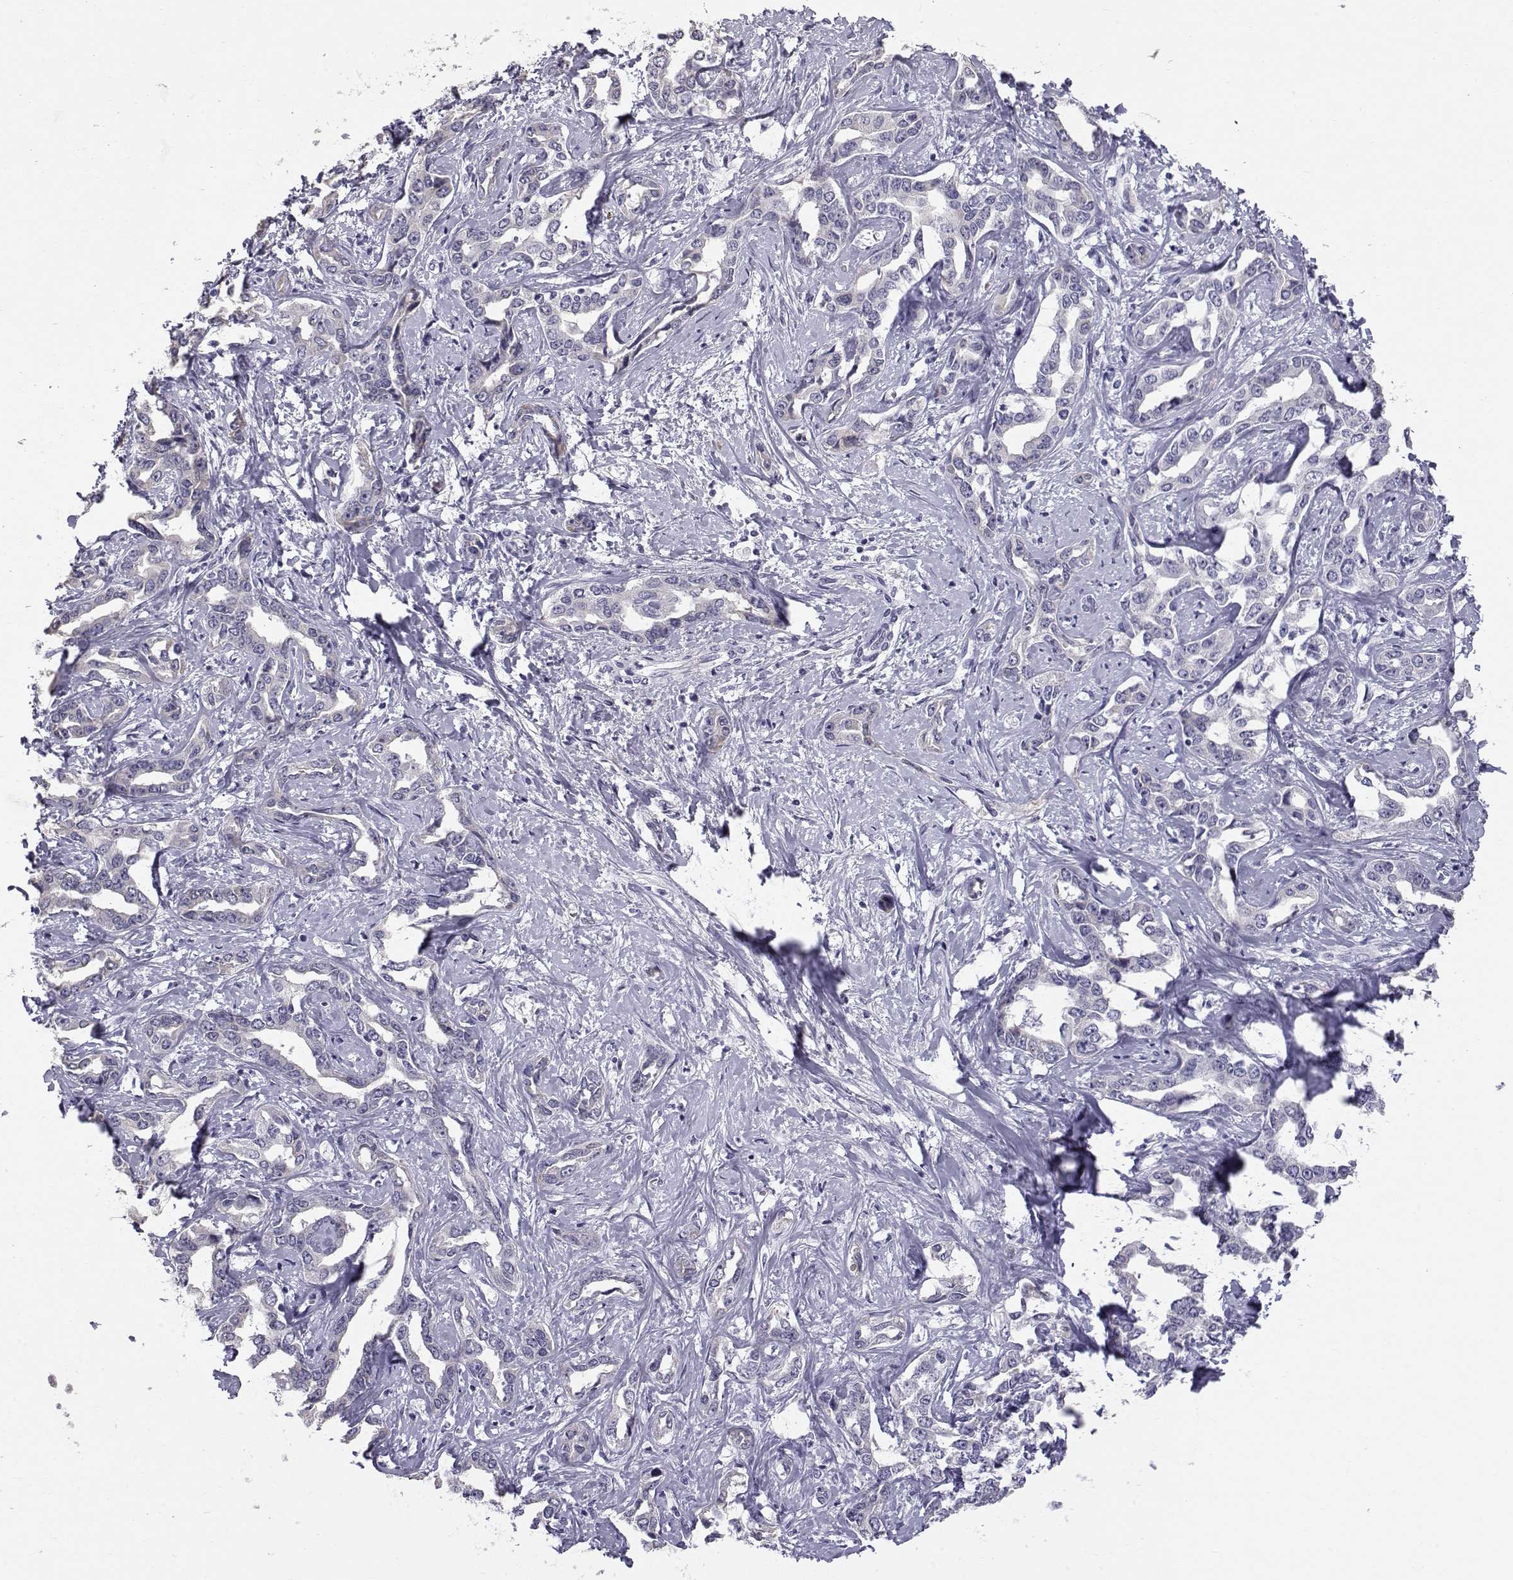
{"staining": {"intensity": "negative", "quantity": "none", "location": "none"}, "tissue": "liver cancer", "cell_type": "Tumor cells", "image_type": "cancer", "snomed": [{"axis": "morphology", "description": "Cholangiocarcinoma"}, {"axis": "topography", "description": "Liver"}], "caption": "Liver cancer (cholangiocarcinoma) stained for a protein using IHC exhibits no staining tumor cells.", "gene": "RNASE12", "patient": {"sex": "male", "age": 59}}